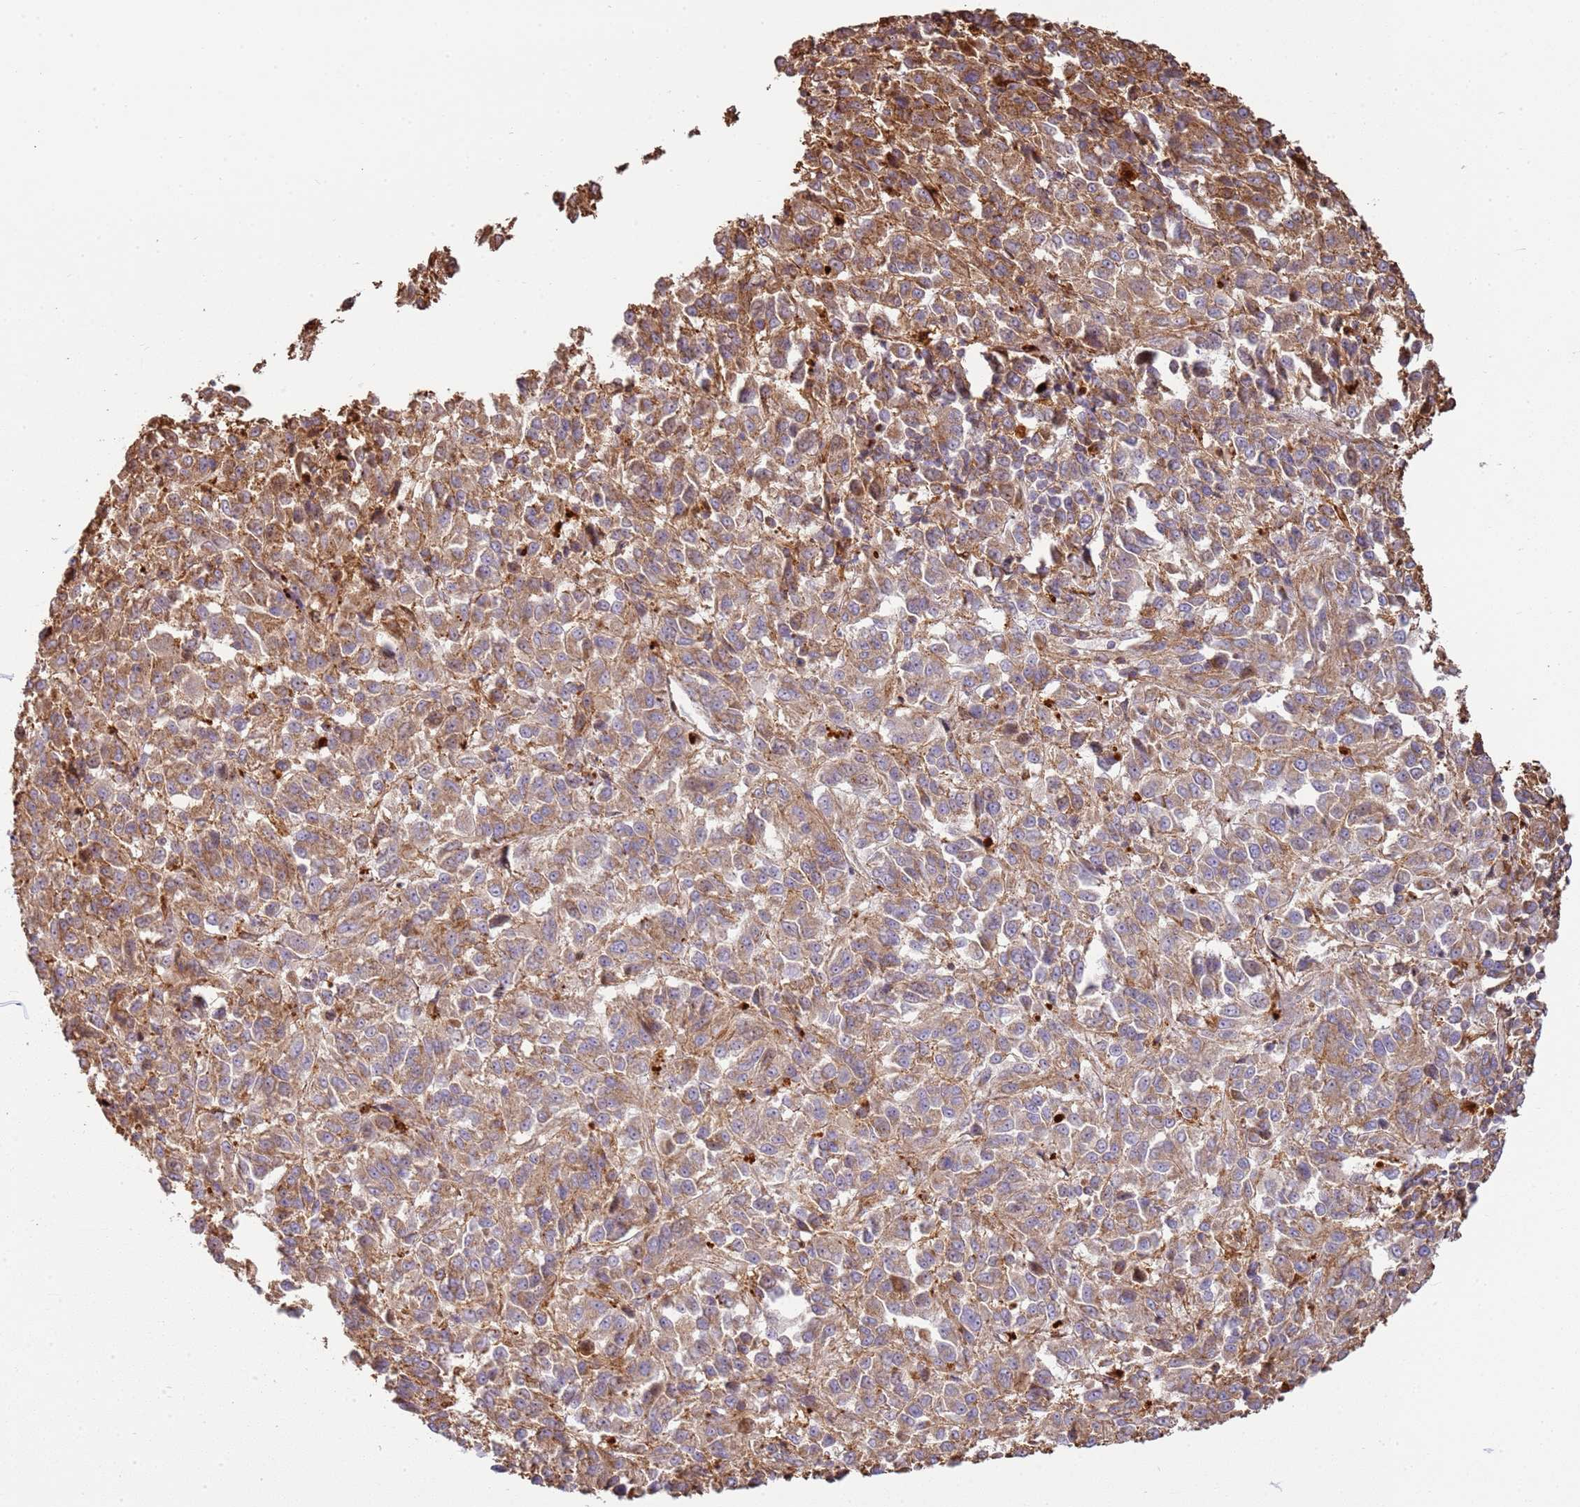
{"staining": {"intensity": "moderate", "quantity": ">75%", "location": "cytoplasmic/membranous"}, "tissue": "melanoma", "cell_type": "Tumor cells", "image_type": "cancer", "snomed": [{"axis": "morphology", "description": "Malignant melanoma, Metastatic site"}, {"axis": "topography", "description": "Lung"}], "caption": "Human malignant melanoma (metastatic site) stained with a brown dye shows moderate cytoplasmic/membranous positive staining in about >75% of tumor cells.", "gene": "NDUFAF4", "patient": {"sex": "male", "age": 64}}